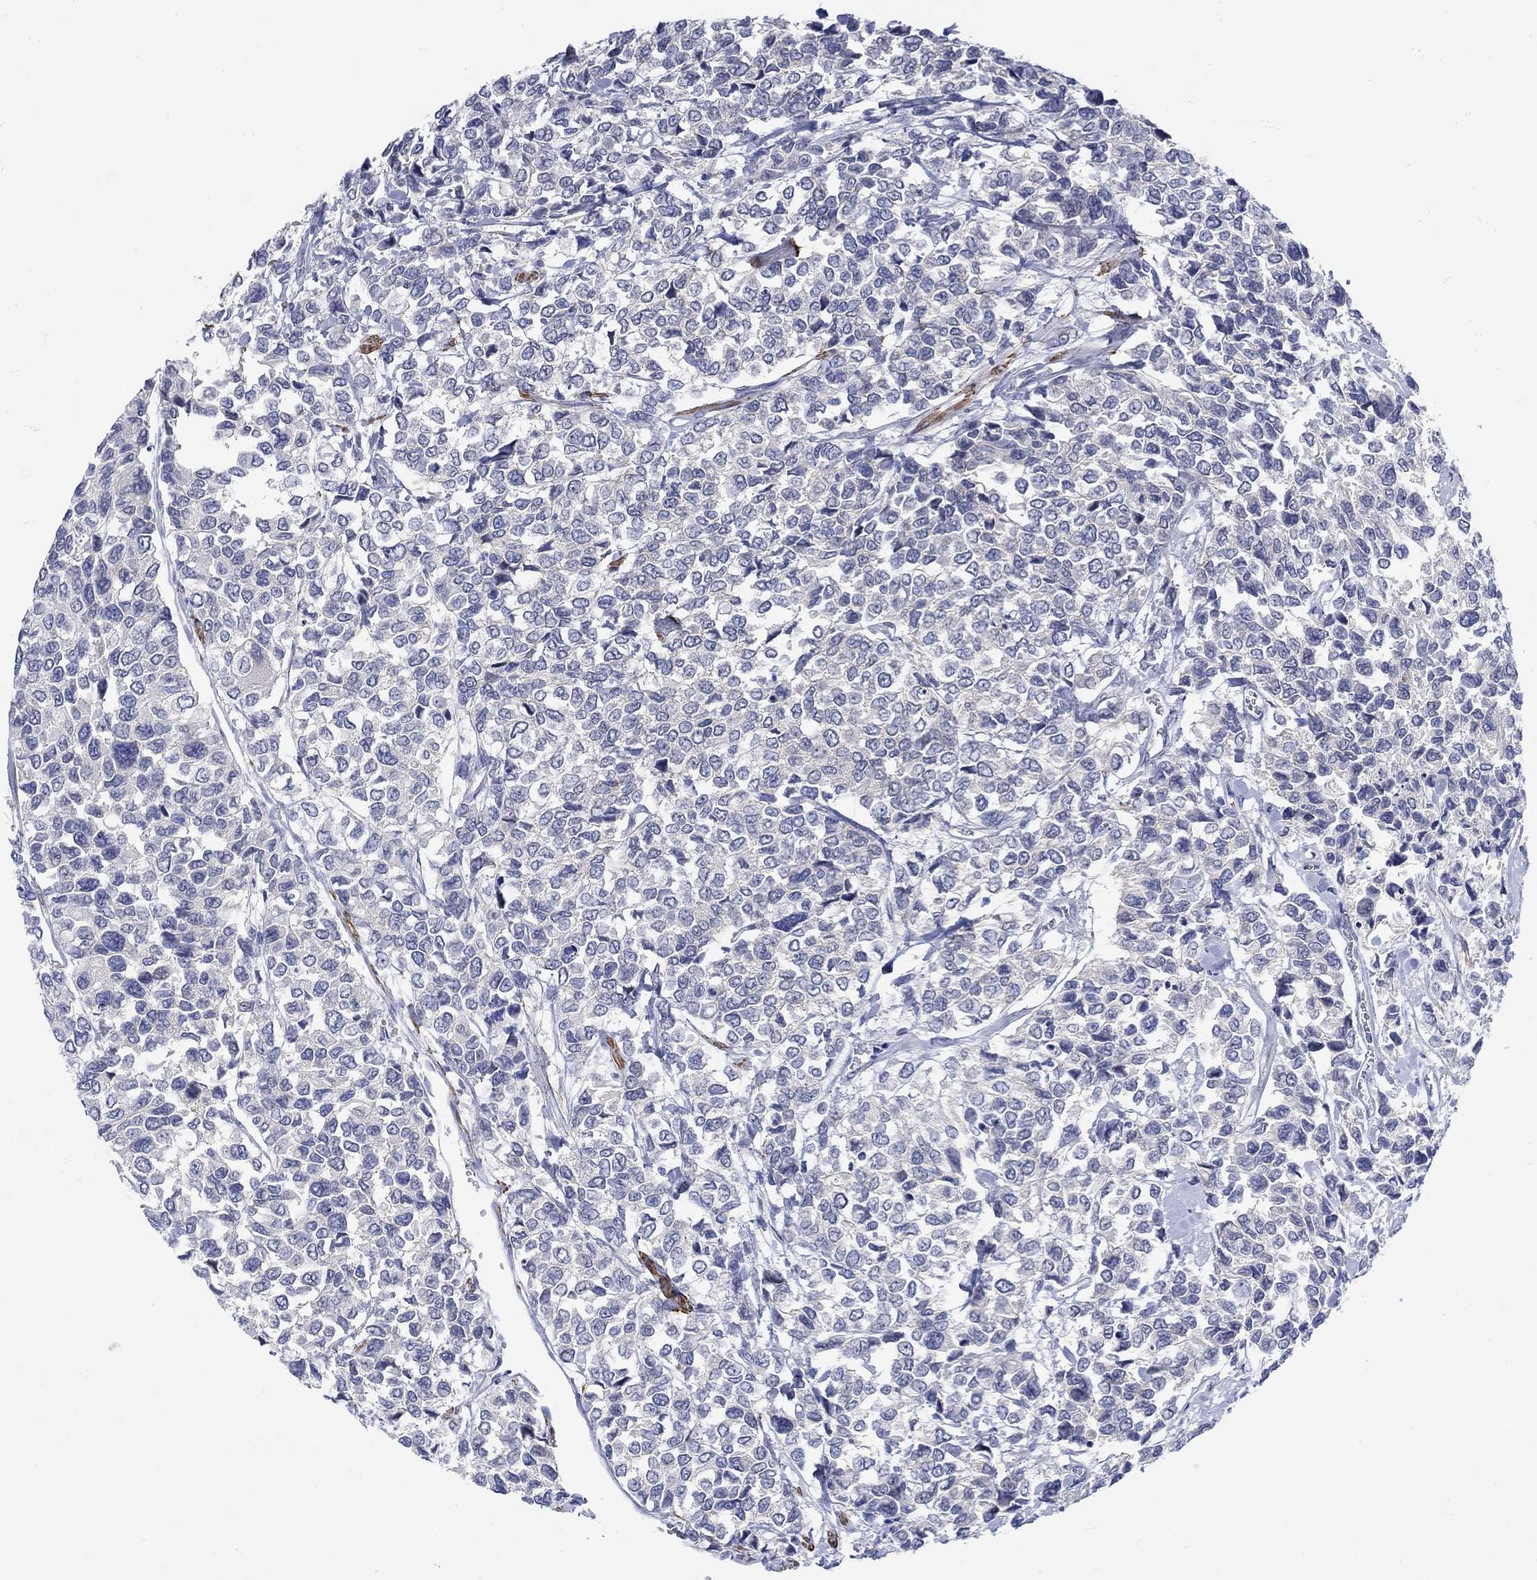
{"staining": {"intensity": "negative", "quantity": "none", "location": "none"}, "tissue": "urothelial cancer", "cell_type": "Tumor cells", "image_type": "cancer", "snomed": [{"axis": "morphology", "description": "Urothelial carcinoma, High grade"}, {"axis": "topography", "description": "Urinary bladder"}], "caption": "Urothelial carcinoma (high-grade) stained for a protein using immunohistochemistry (IHC) shows no staining tumor cells.", "gene": "SCN7A", "patient": {"sex": "male", "age": 77}}